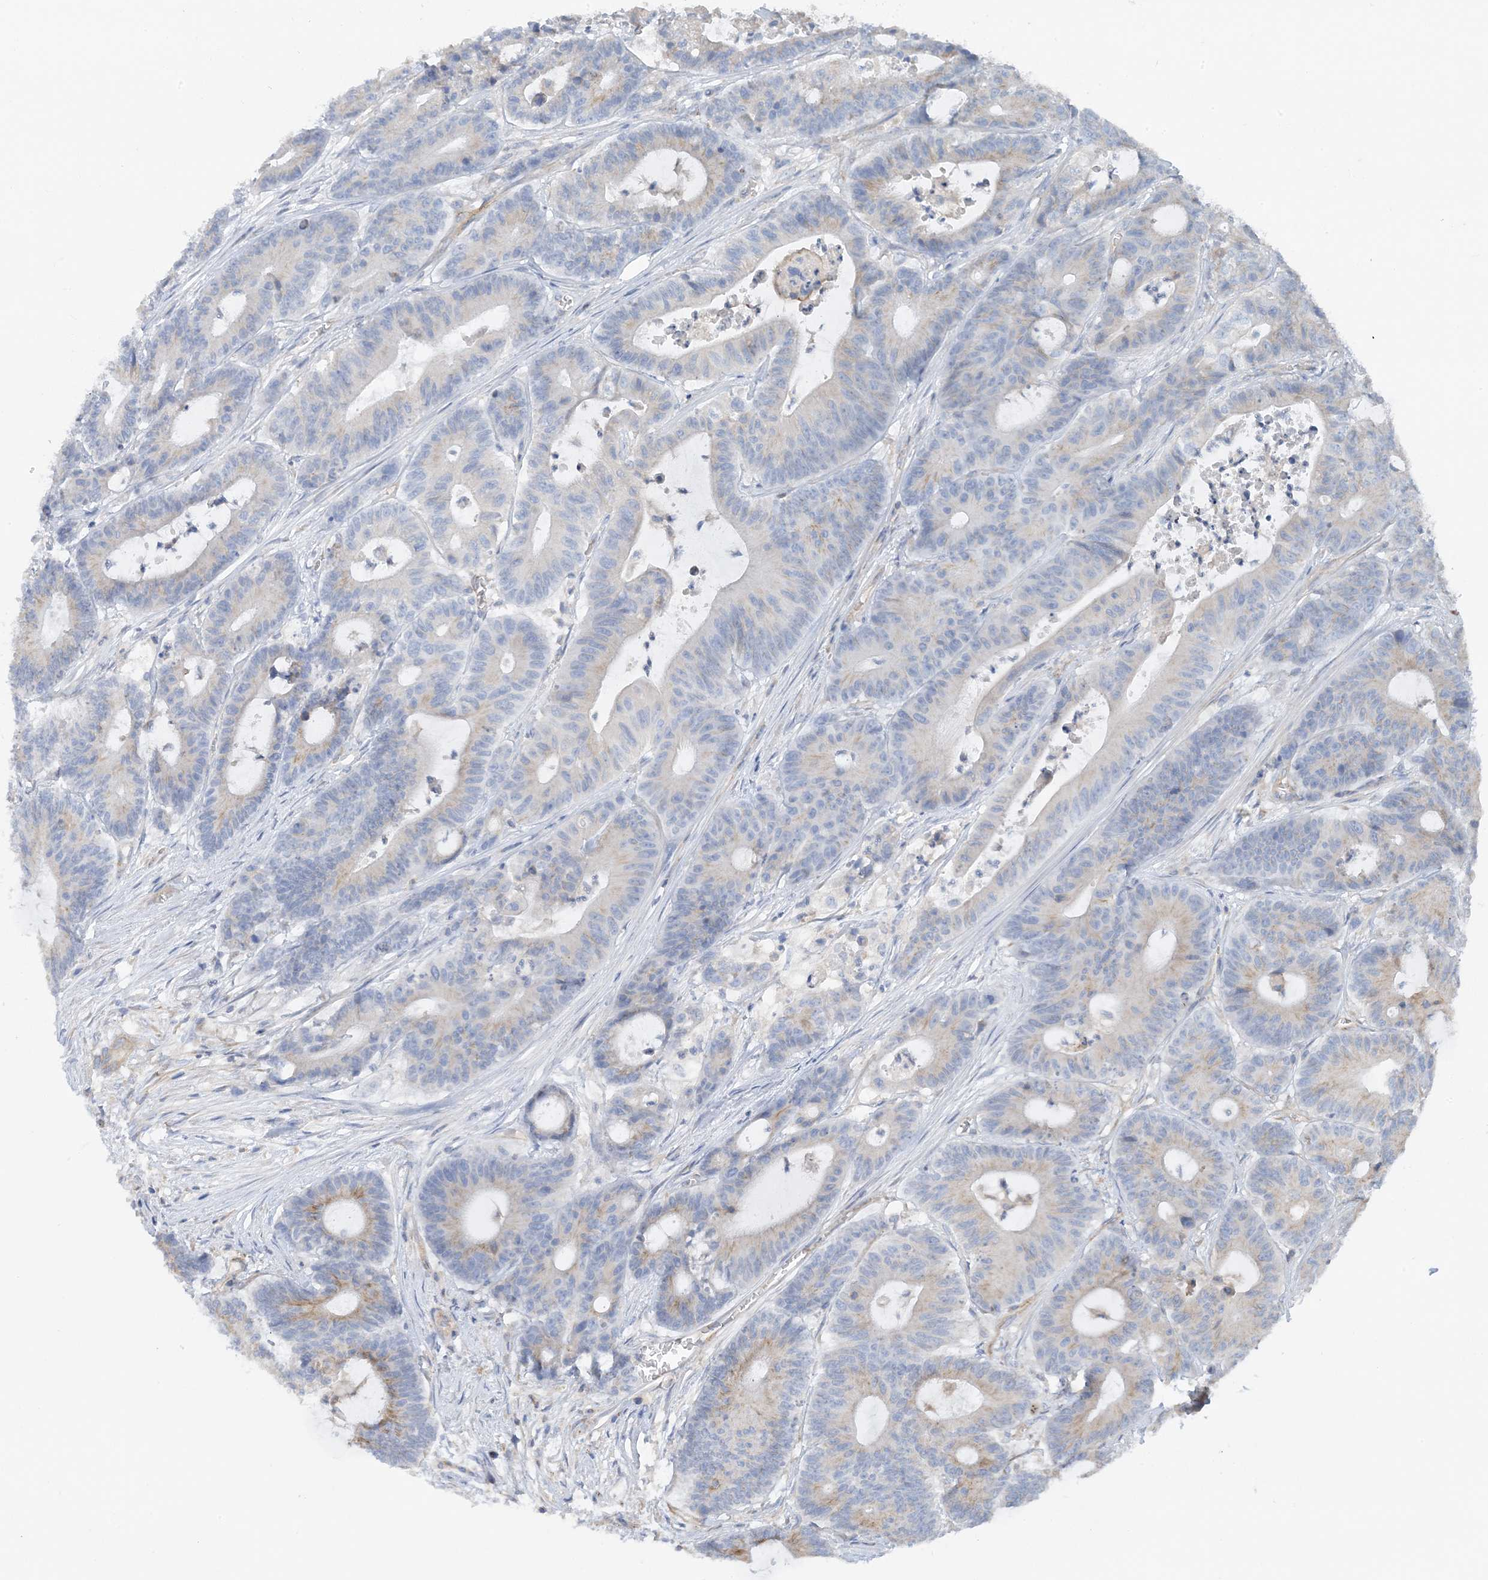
{"staining": {"intensity": "weak", "quantity": "<25%", "location": "cytoplasmic/membranous"}, "tissue": "colorectal cancer", "cell_type": "Tumor cells", "image_type": "cancer", "snomed": [{"axis": "morphology", "description": "Adenocarcinoma, NOS"}, {"axis": "topography", "description": "Colon"}], "caption": "Immunohistochemistry (IHC) photomicrograph of neoplastic tissue: human colorectal cancer (adenocarcinoma) stained with DAB (3,3'-diaminobenzidine) displays no significant protein staining in tumor cells.", "gene": "CALHM5", "patient": {"sex": "female", "age": 84}}